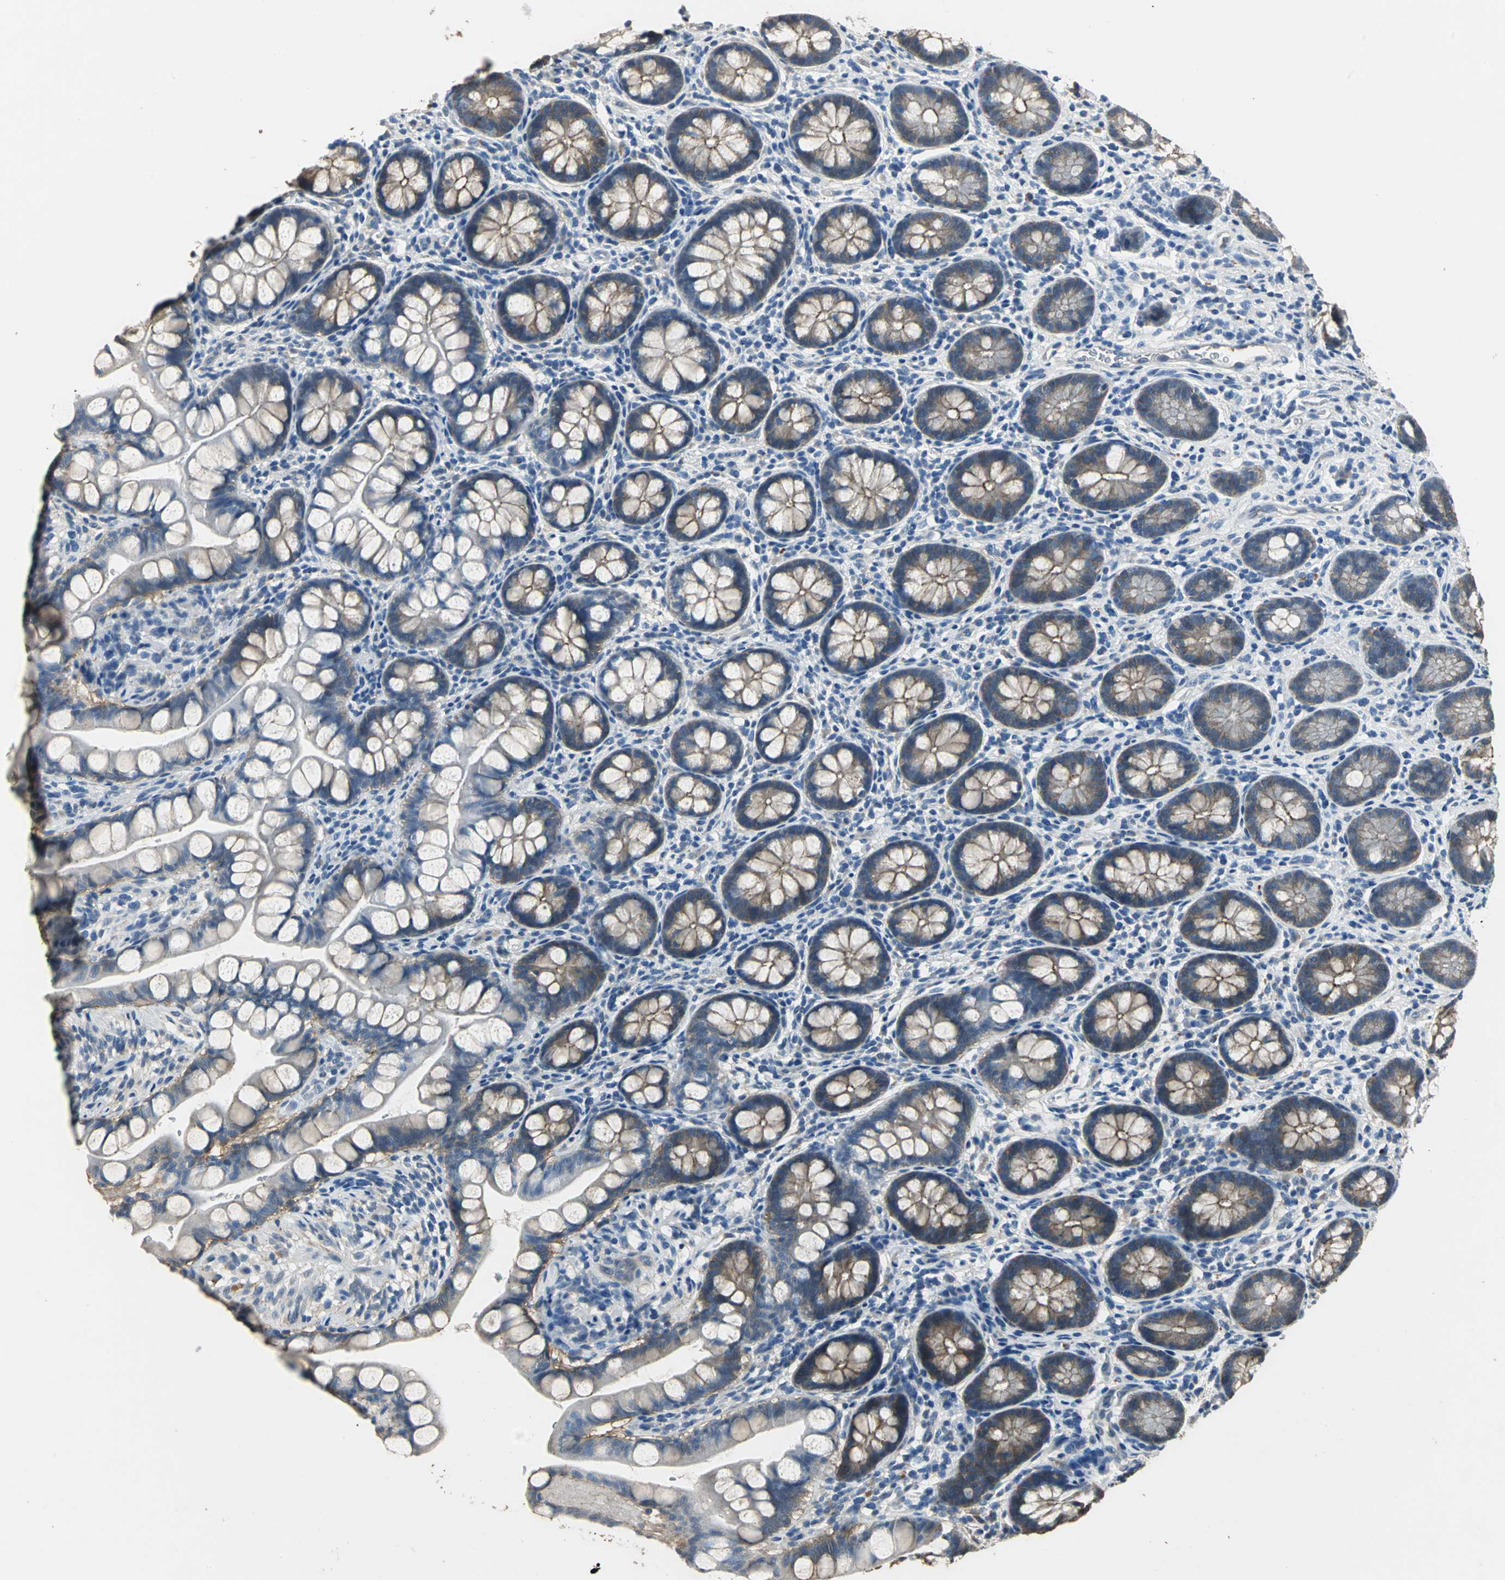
{"staining": {"intensity": "weak", "quantity": ">75%", "location": "cytoplasmic/membranous"}, "tissue": "small intestine", "cell_type": "Glandular cells", "image_type": "normal", "snomed": [{"axis": "morphology", "description": "Normal tissue, NOS"}, {"axis": "topography", "description": "Small intestine"}], "caption": "Immunohistochemistry (IHC) (DAB) staining of unremarkable small intestine demonstrates weak cytoplasmic/membranous protein staining in approximately >75% of glandular cells. The protein of interest is shown in brown color, while the nuclei are stained blue.", "gene": "OCLN", "patient": {"sex": "female", "age": 58}}